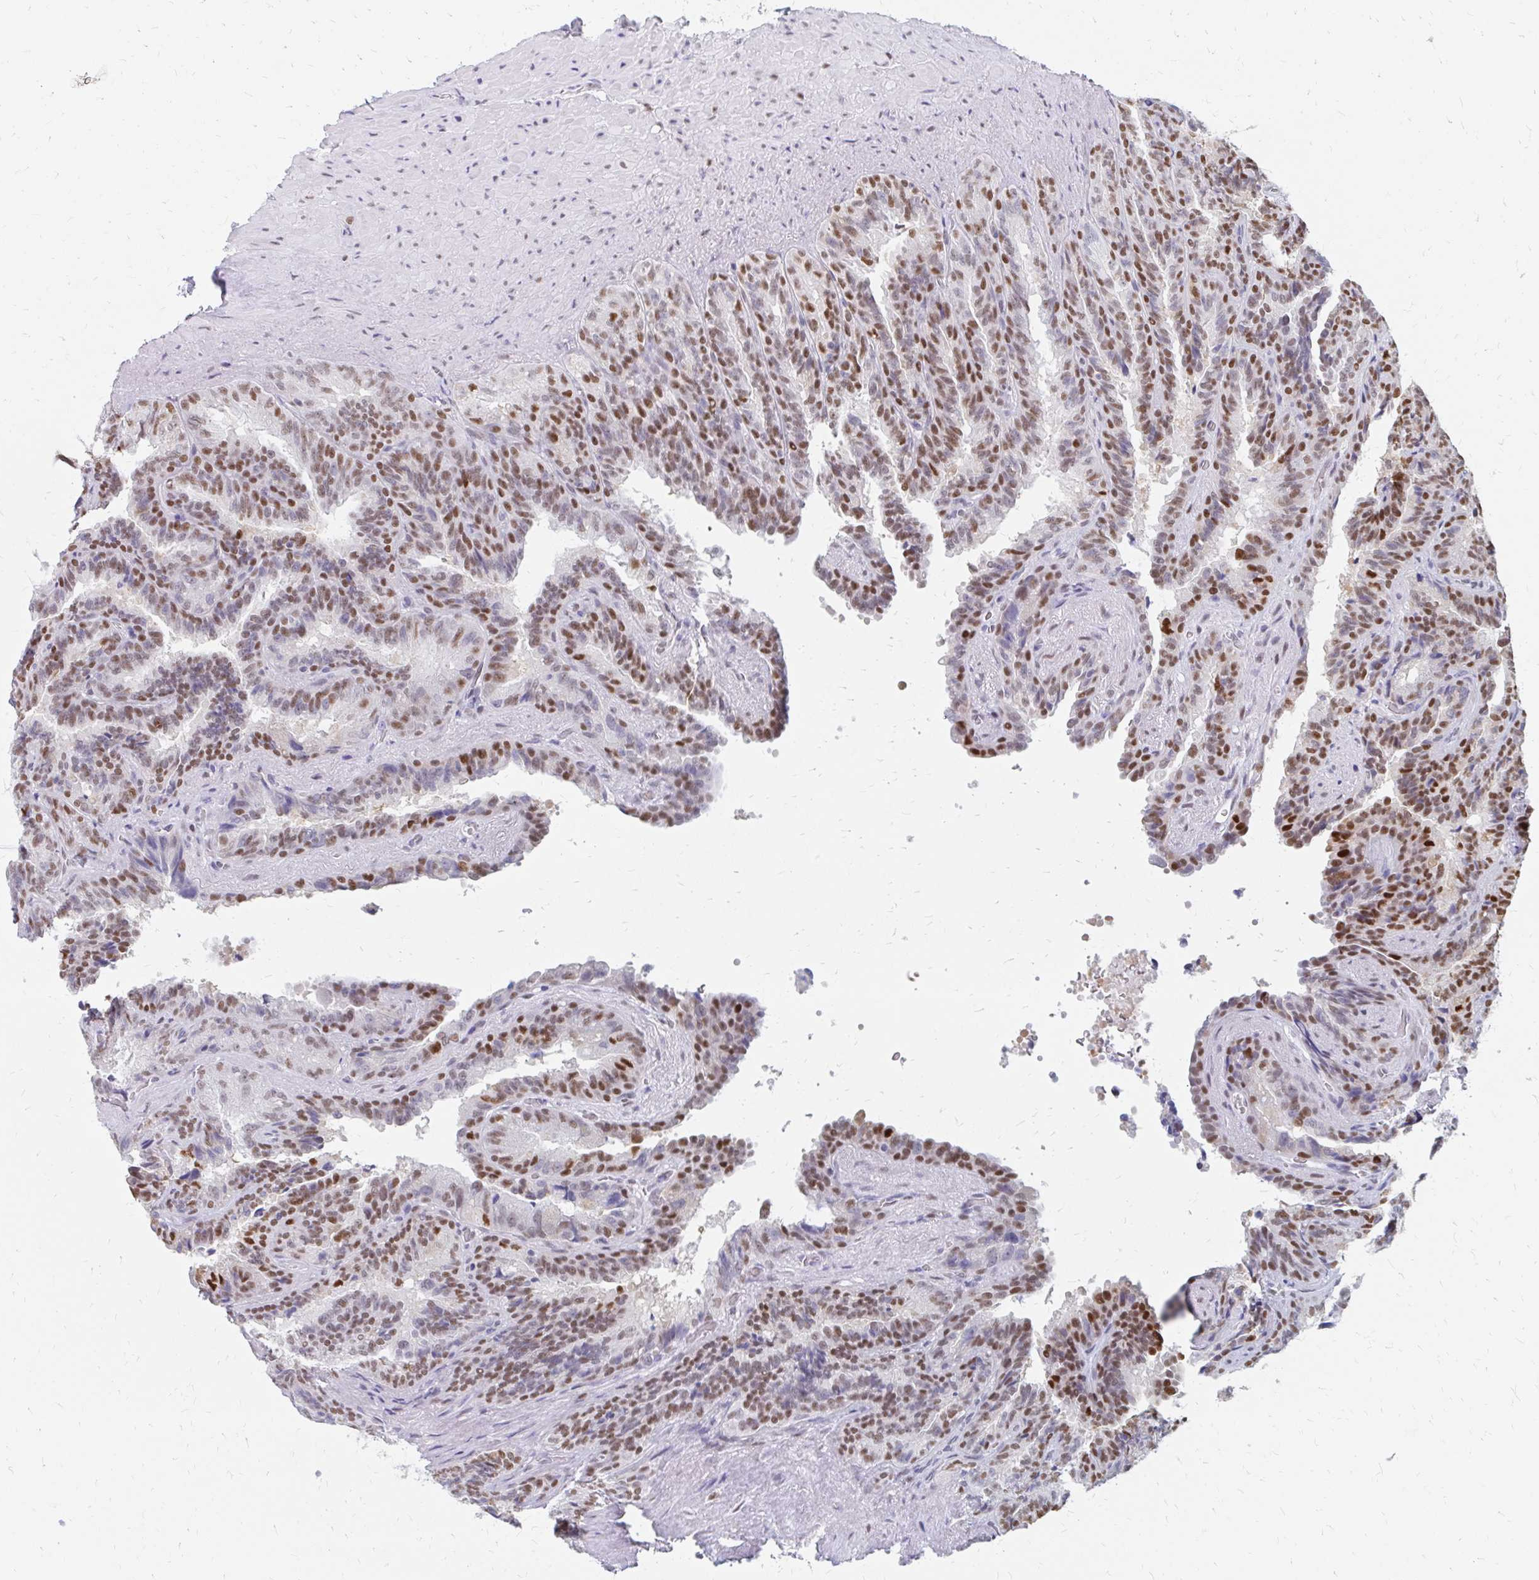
{"staining": {"intensity": "moderate", "quantity": "25%-75%", "location": "nuclear"}, "tissue": "seminal vesicle", "cell_type": "Glandular cells", "image_type": "normal", "snomed": [{"axis": "morphology", "description": "Normal tissue, NOS"}, {"axis": "topography", "description": "Seminal veicle"}], "caption": "An immunohistochemistry (IHC) image of benign tissue is shown. Protein staining in brown labels moderate nuclear positivity in seminal vesicle within glandular cells.", "gene": "PLK3", "patient": {"sex": "male", "age": 60}}